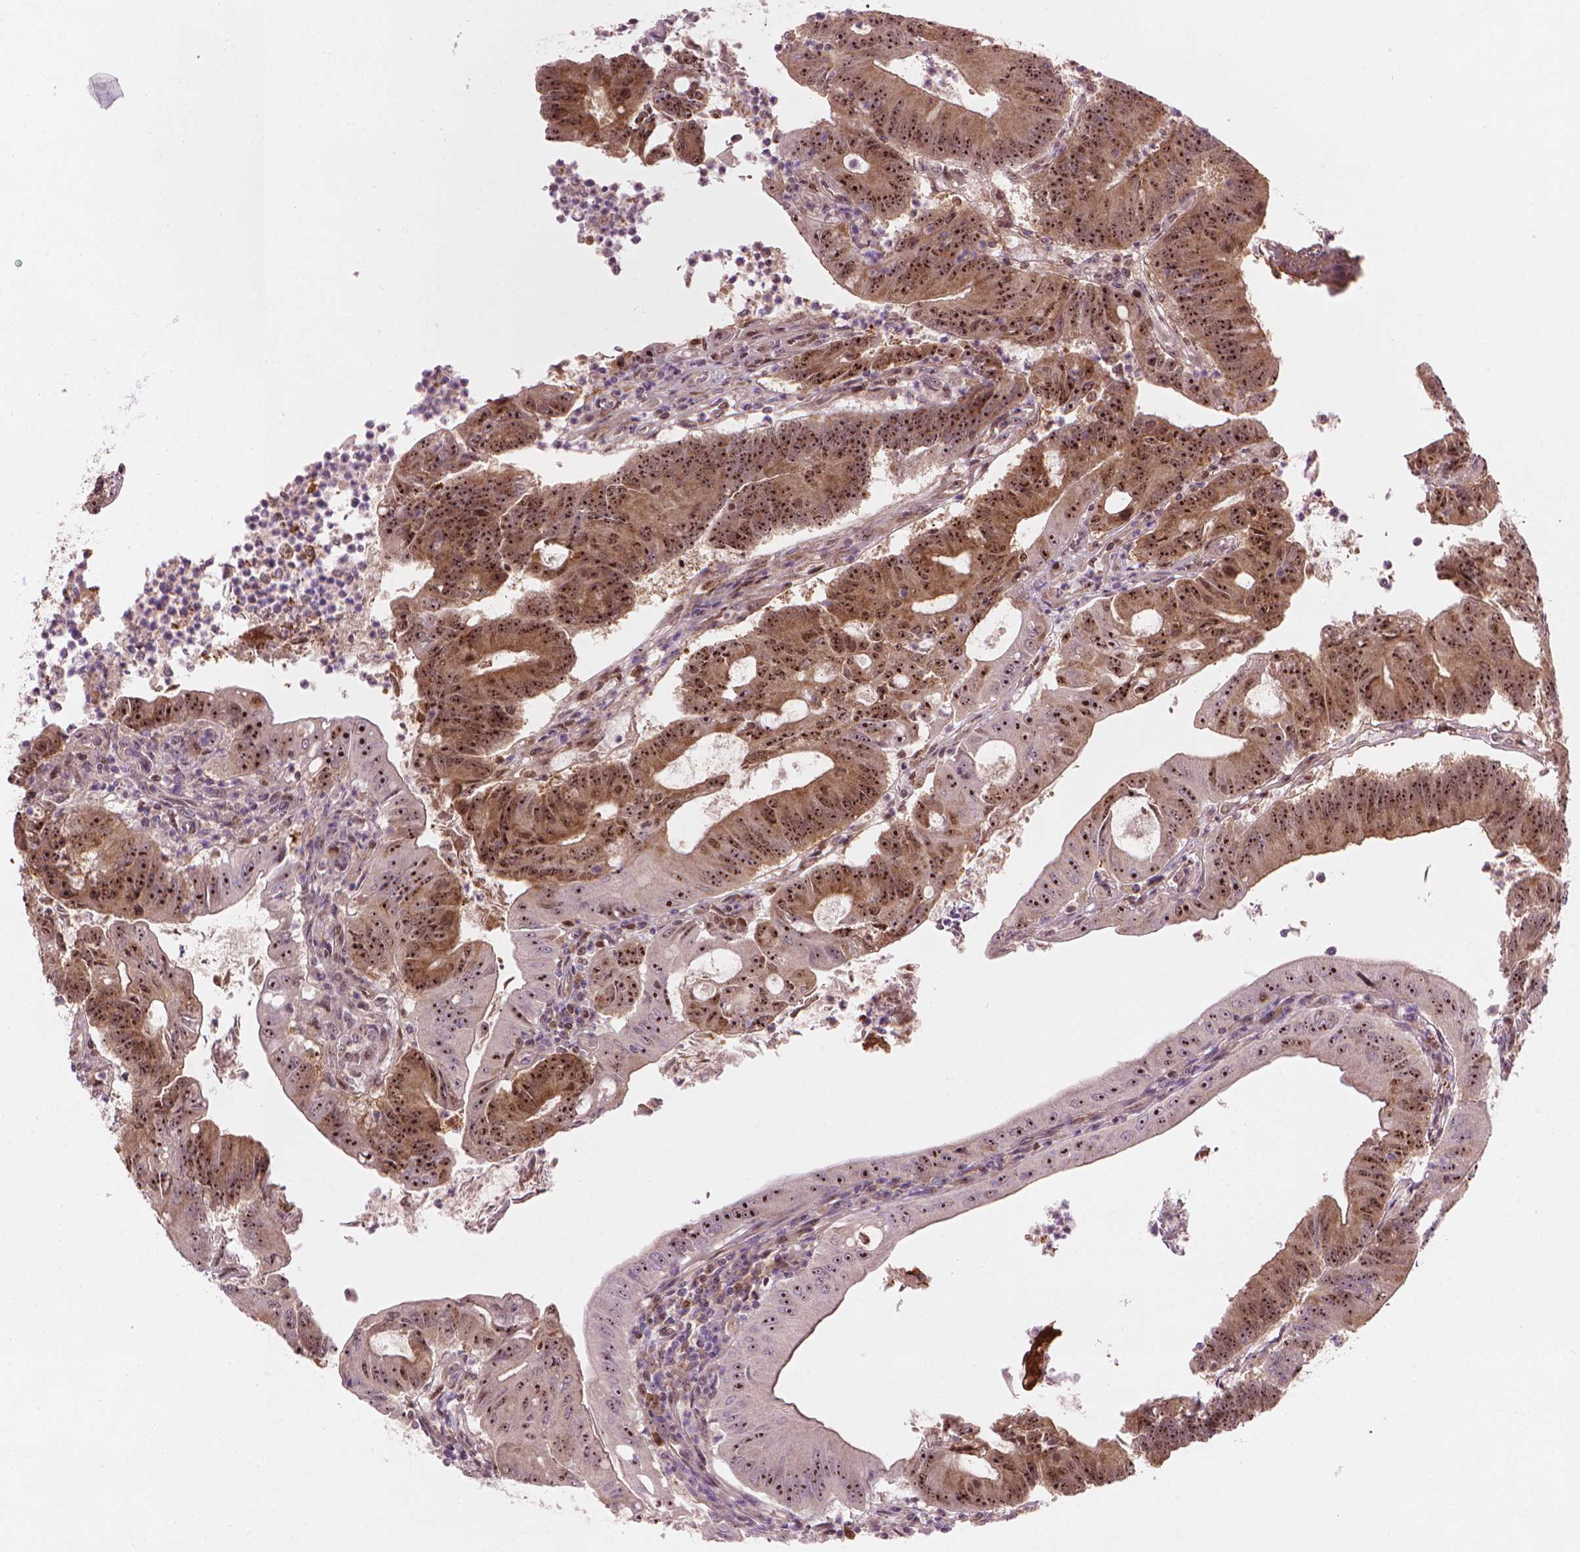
{"staining": {"intensity": "strong", "quantity": "25%-75%", "location": "cytoplasmic/membranous,nuclear"}, "tissue": "colorectal cancer", "cell_type": "Tumor cells", "image_type": "cancer", "snomed": [{"axis": "morphology", "description": "Adenocarcinoma, NOS"}, {"axis": "topography", "description": "Colon"}], "caption": "An image of human colorectal cancer stained for a protein shows strong cytoplasmic/membranous and nuclear brown staining in tumor cells. Ihc stains the protein of interest in brown and the nuclei are stained blue.", "gene": "SMC2", "patient": {"sex": "female", "age": 70}}